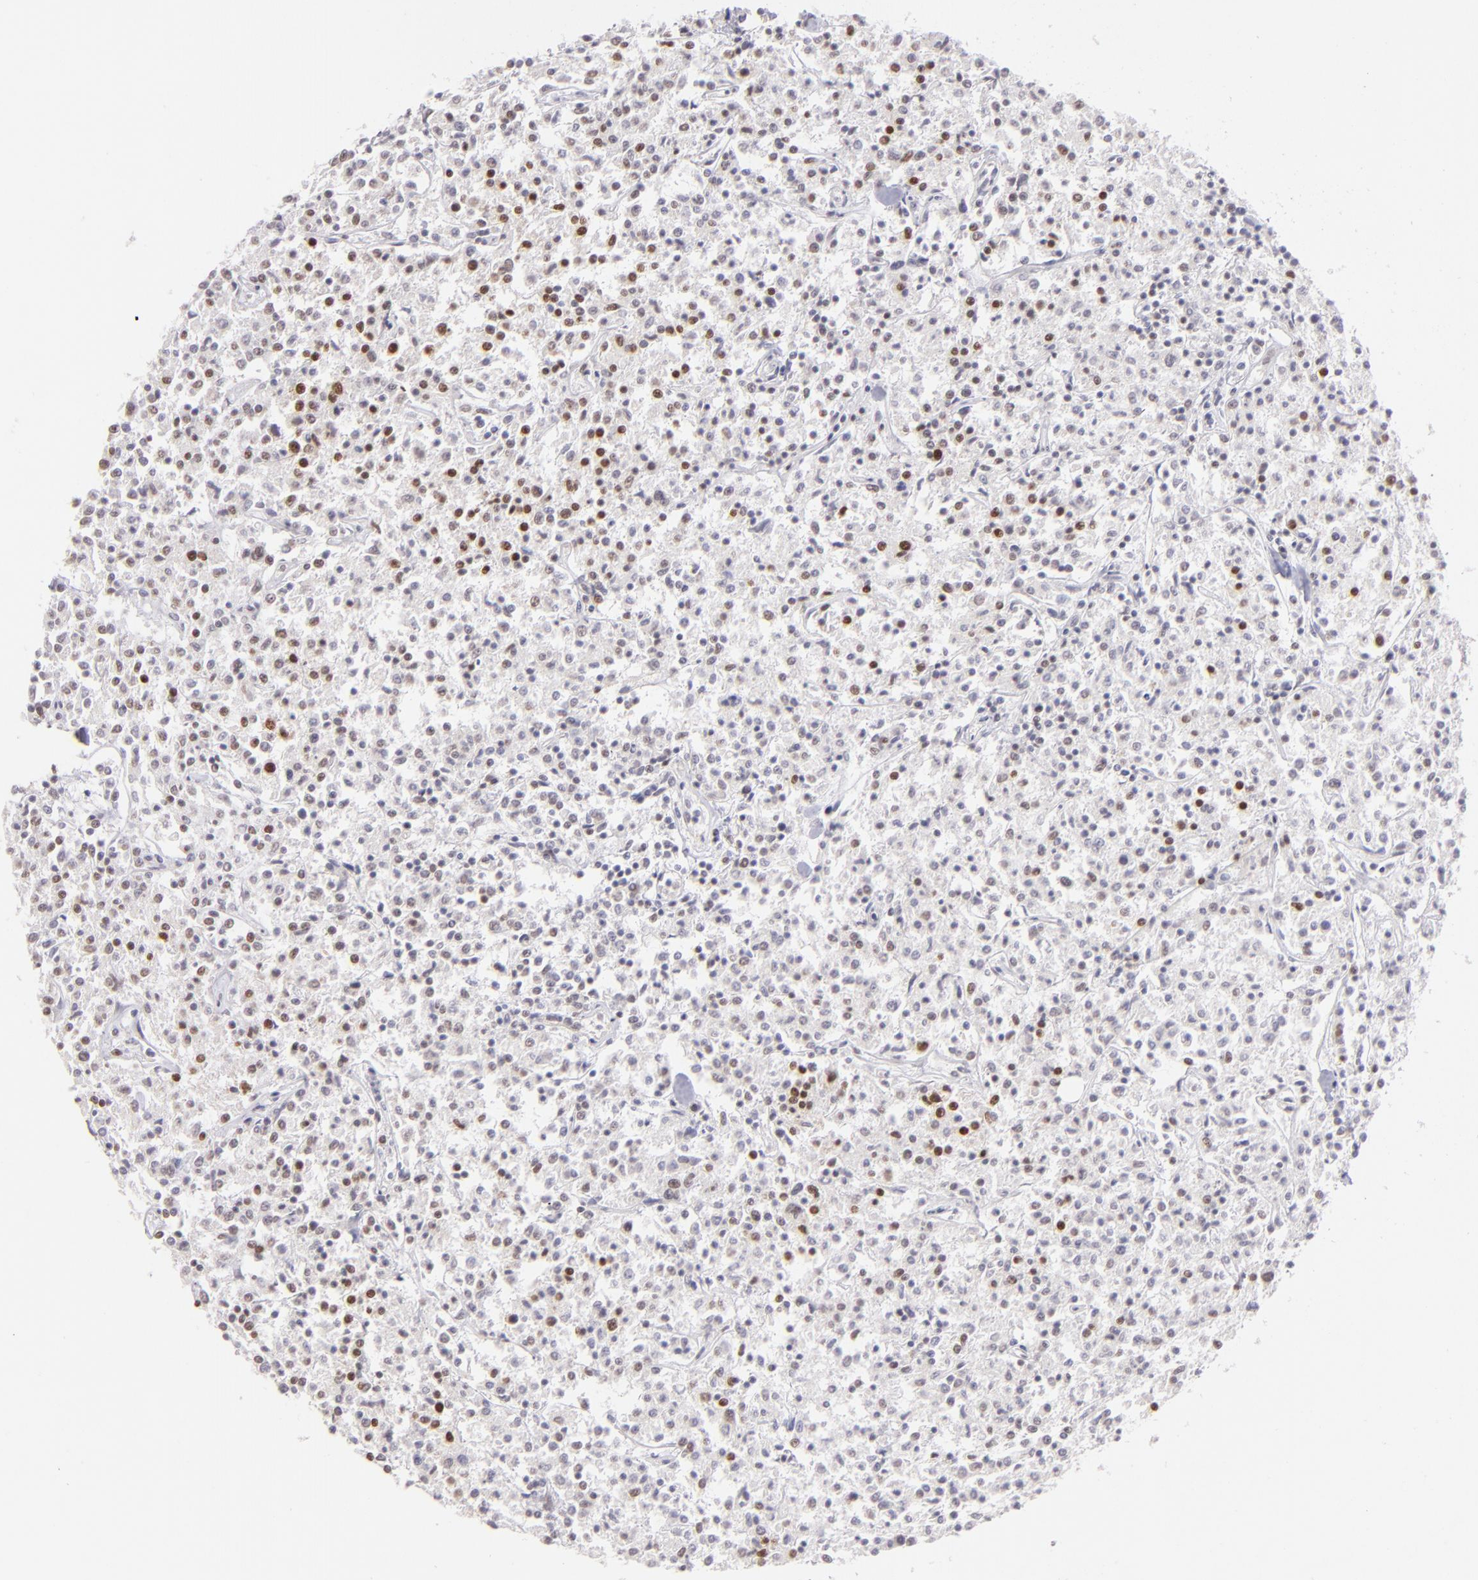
{"staining": {"intensity": "moderate", "quantity": "<25%", "location": "nuclear"}, "tissue": "lymphoma", "cell_type": "Tumor cells", "image_type": "cancer", "snomed": [{"axis": "morphology", "description": "Malignant lymphoma, non-Hodgkin's type, Low grade"}, {"axis": "topography", "description": "Small intestine"}], "caption": "Low-grade malignant lymphoma, non-Hodgkin's type was stained to show a protein in brown. There is low levels of moderate nuclear staining in about <25% of tumor cells.", "gene": "POU2F1", "patient": {"sex": "female", "age": 59}}